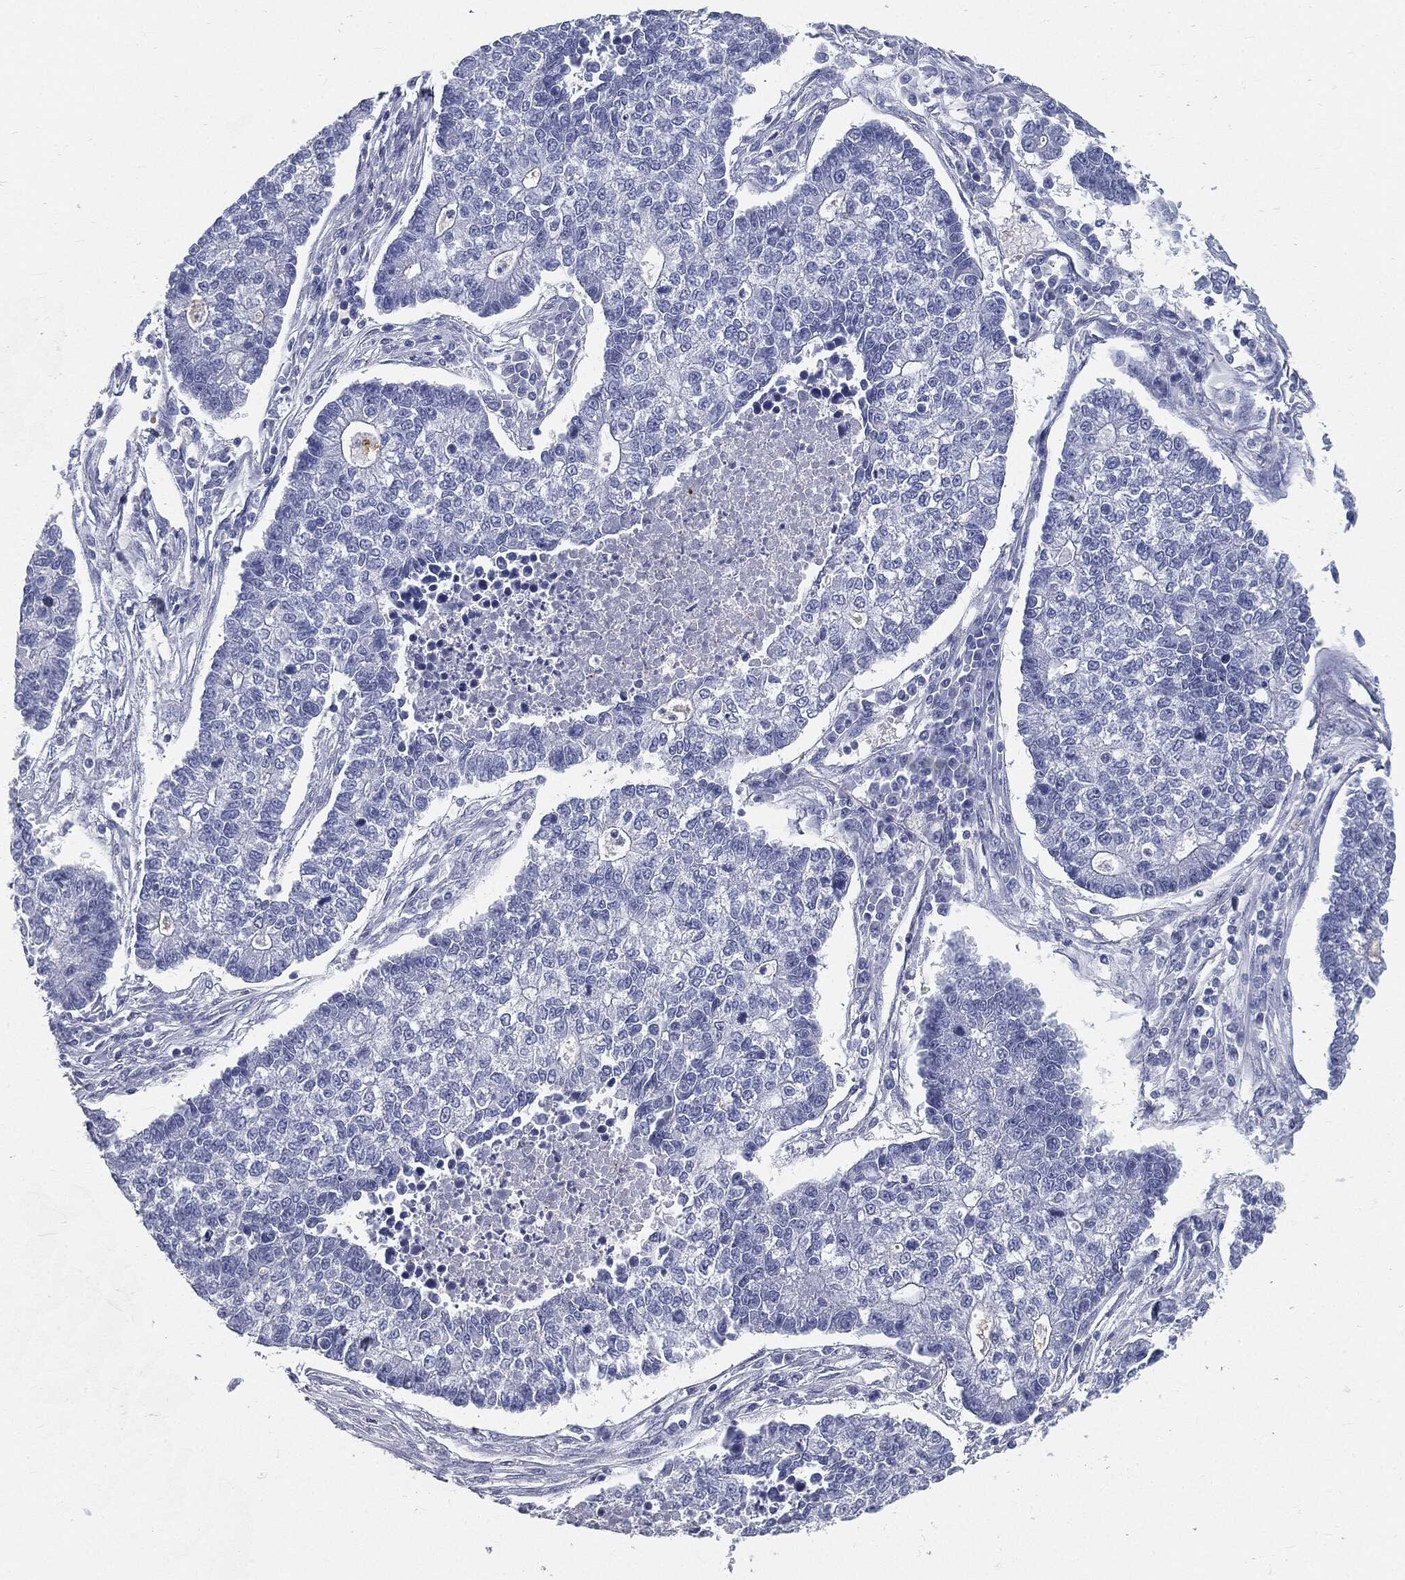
{"staining": {"intensity": "negative", "quantity": "none", "location": "none"}, "tissue": "lung cancer", "cell_type": "Tumor cells", "image_type": "cancer", "snomed": [{"axis": "morphology", "description": "Adenocarcinoma, NOS"}, {"axis": "topography", "description": "Lung"}], "caption": "Immunohistochemistry (IHC) of human lung cancer (adenocarcinoma) exhibits no expression in tumor cells.", "gene": "CUZD1", "patient": {"sex": "male", "age": 57}}